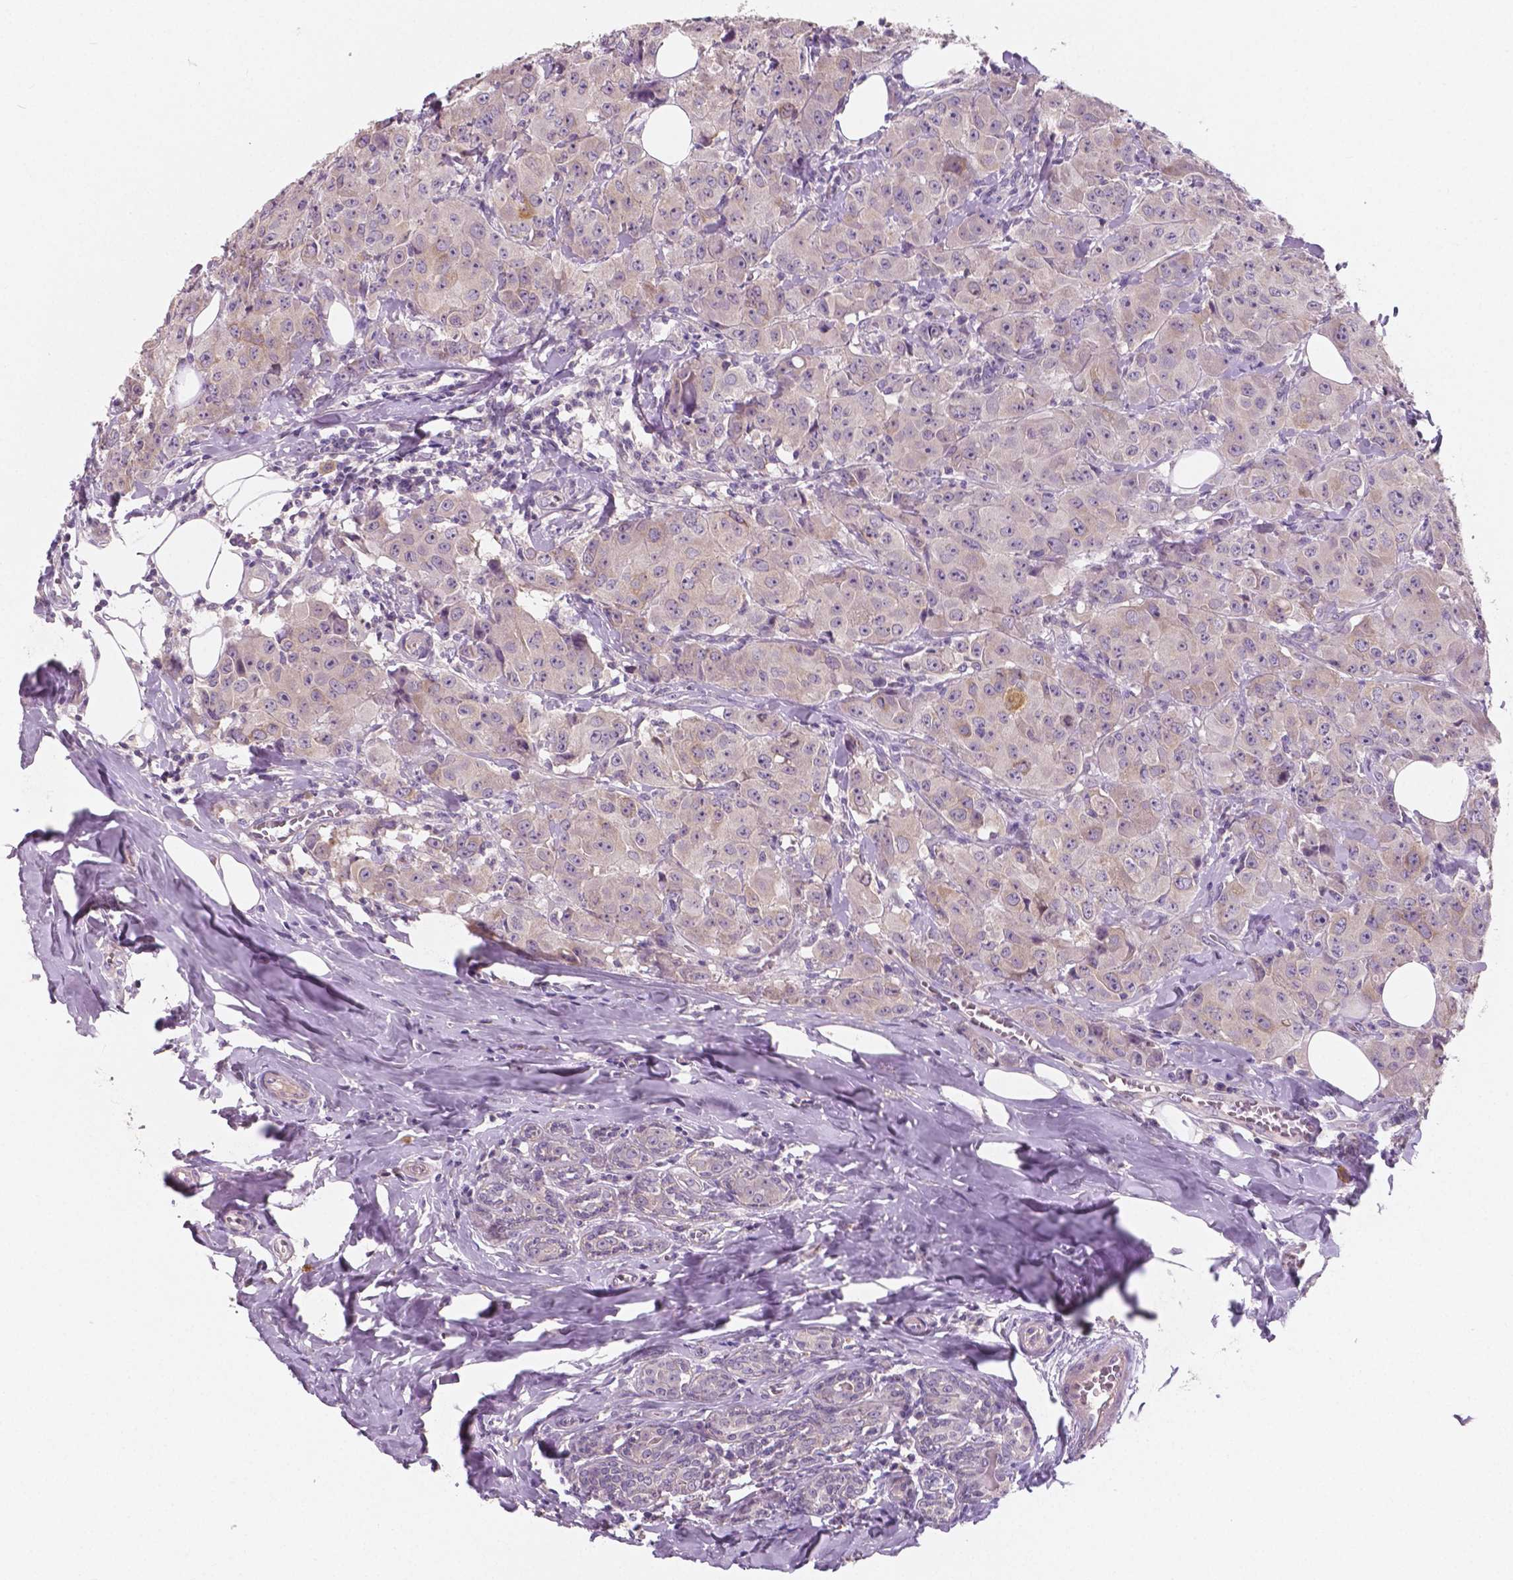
{"staining": {"intensity": "negative", "quantity": "none", "location": "none"}, "tissue": "breast cancer", "cell_type": "Tumor cells", "image_type": "cancer", "snomed": [{"axis": "morphology", "description": "Normal tissue, NOS"}, {"axis": "morphology", "description": "Duct carcinoma"}, {"axis": "topography", "description": "Breast"}], "caption": "A photomicrograph of human breast cancer (intraductal carcinoma) is negative for staining in tumor cells.", "gene": "LSM14B", "patient": {"sex": "female", "age": 43}}